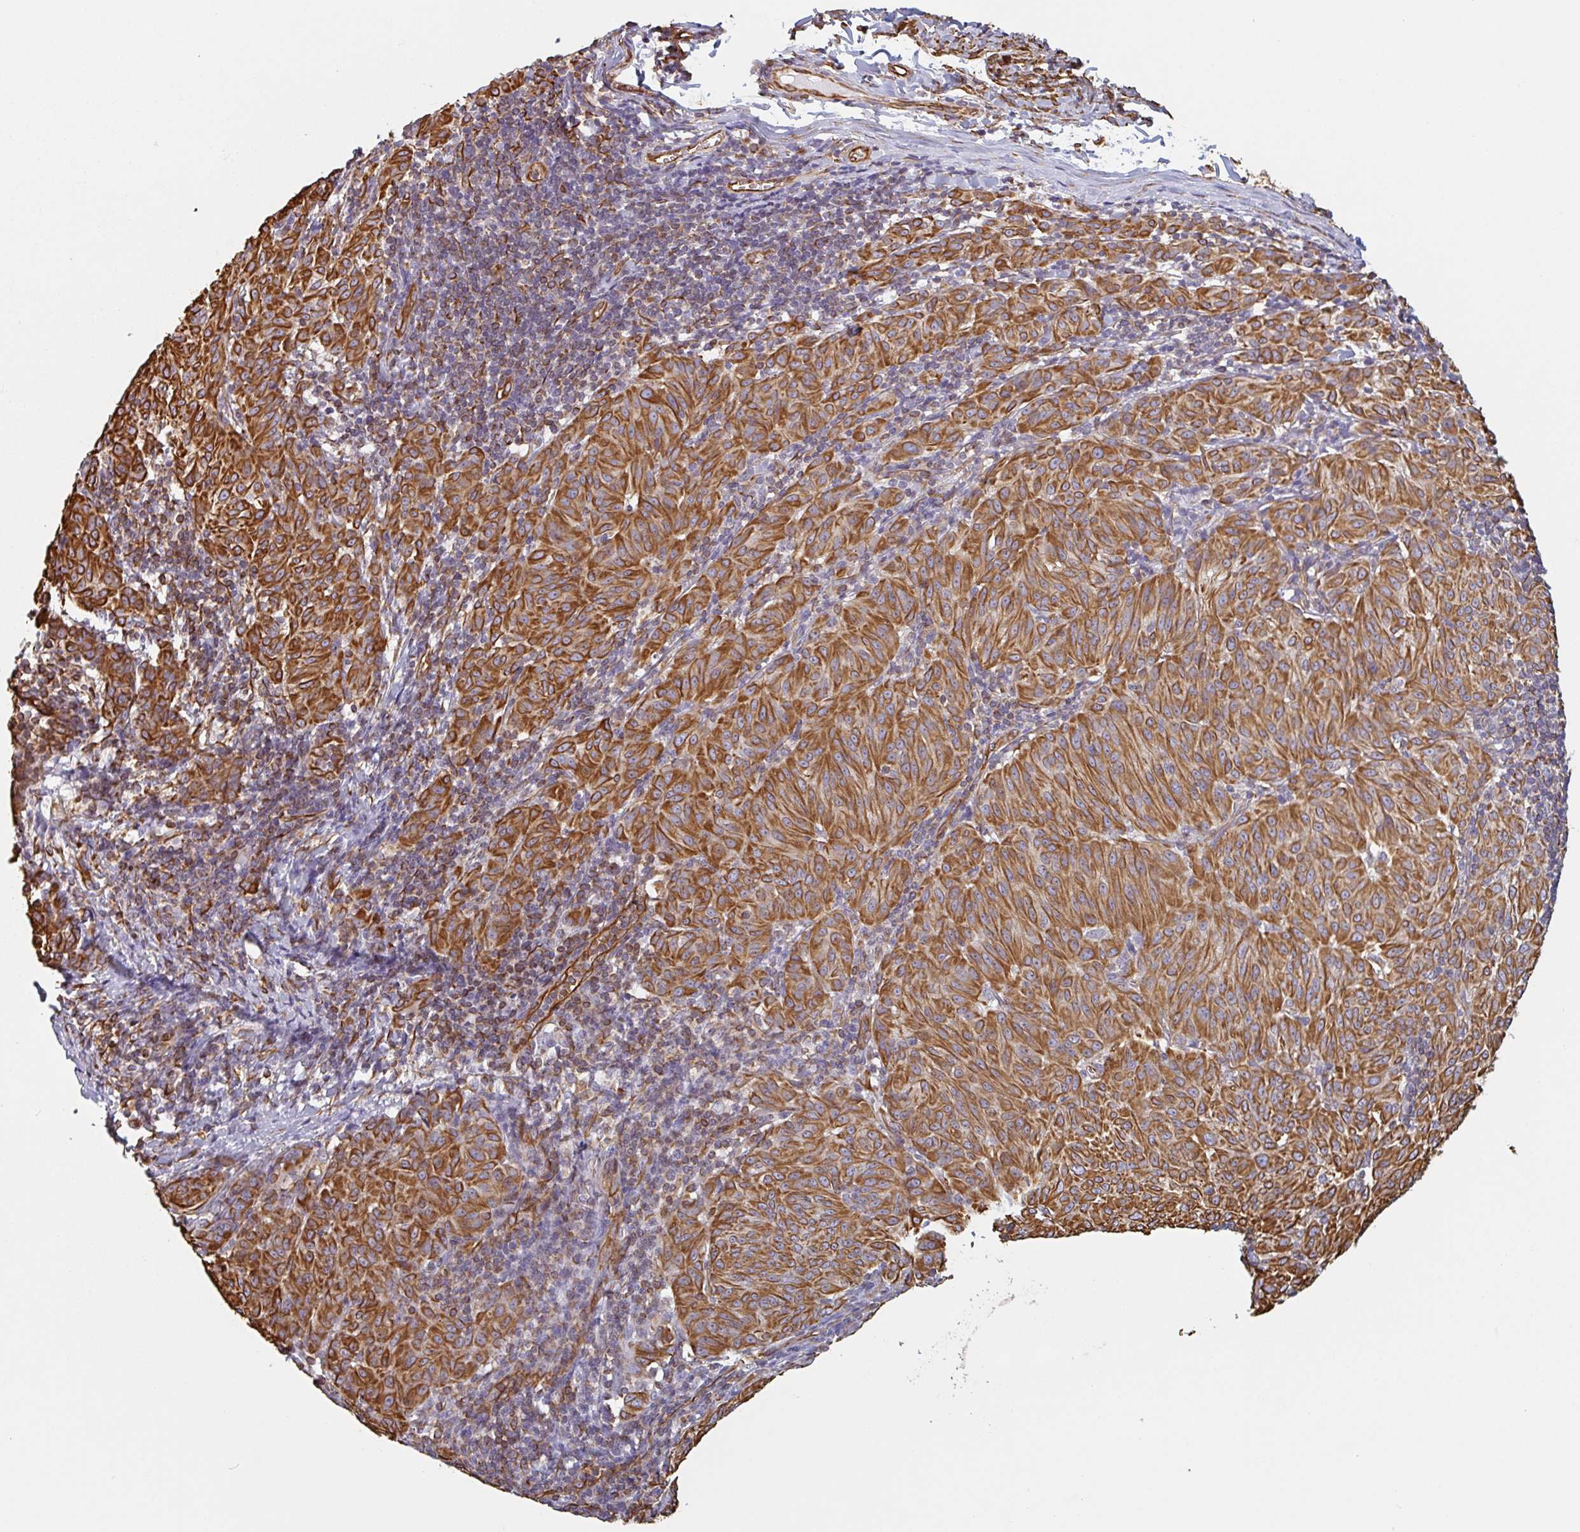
{"staining": {"intensity": "strong", "quantity": ">75%", "location": "cytoplasmic/membranous"}, "tissue": "melanoma", "cell_type": "Tumor cells", "image_type": "cancer", "snomed": [{"axis": "morphology", "description": "Malignant melanoma, NOS"}, {"axis": "topography", "description": "Skin"}], "caption": "A high amount of strong cytoplasmic/membranous staining is identified in about >75% of tumor cells in melanoma tissue.", "gene": "PPFIA1", "patient": {"sex": "female", "age": 72}}